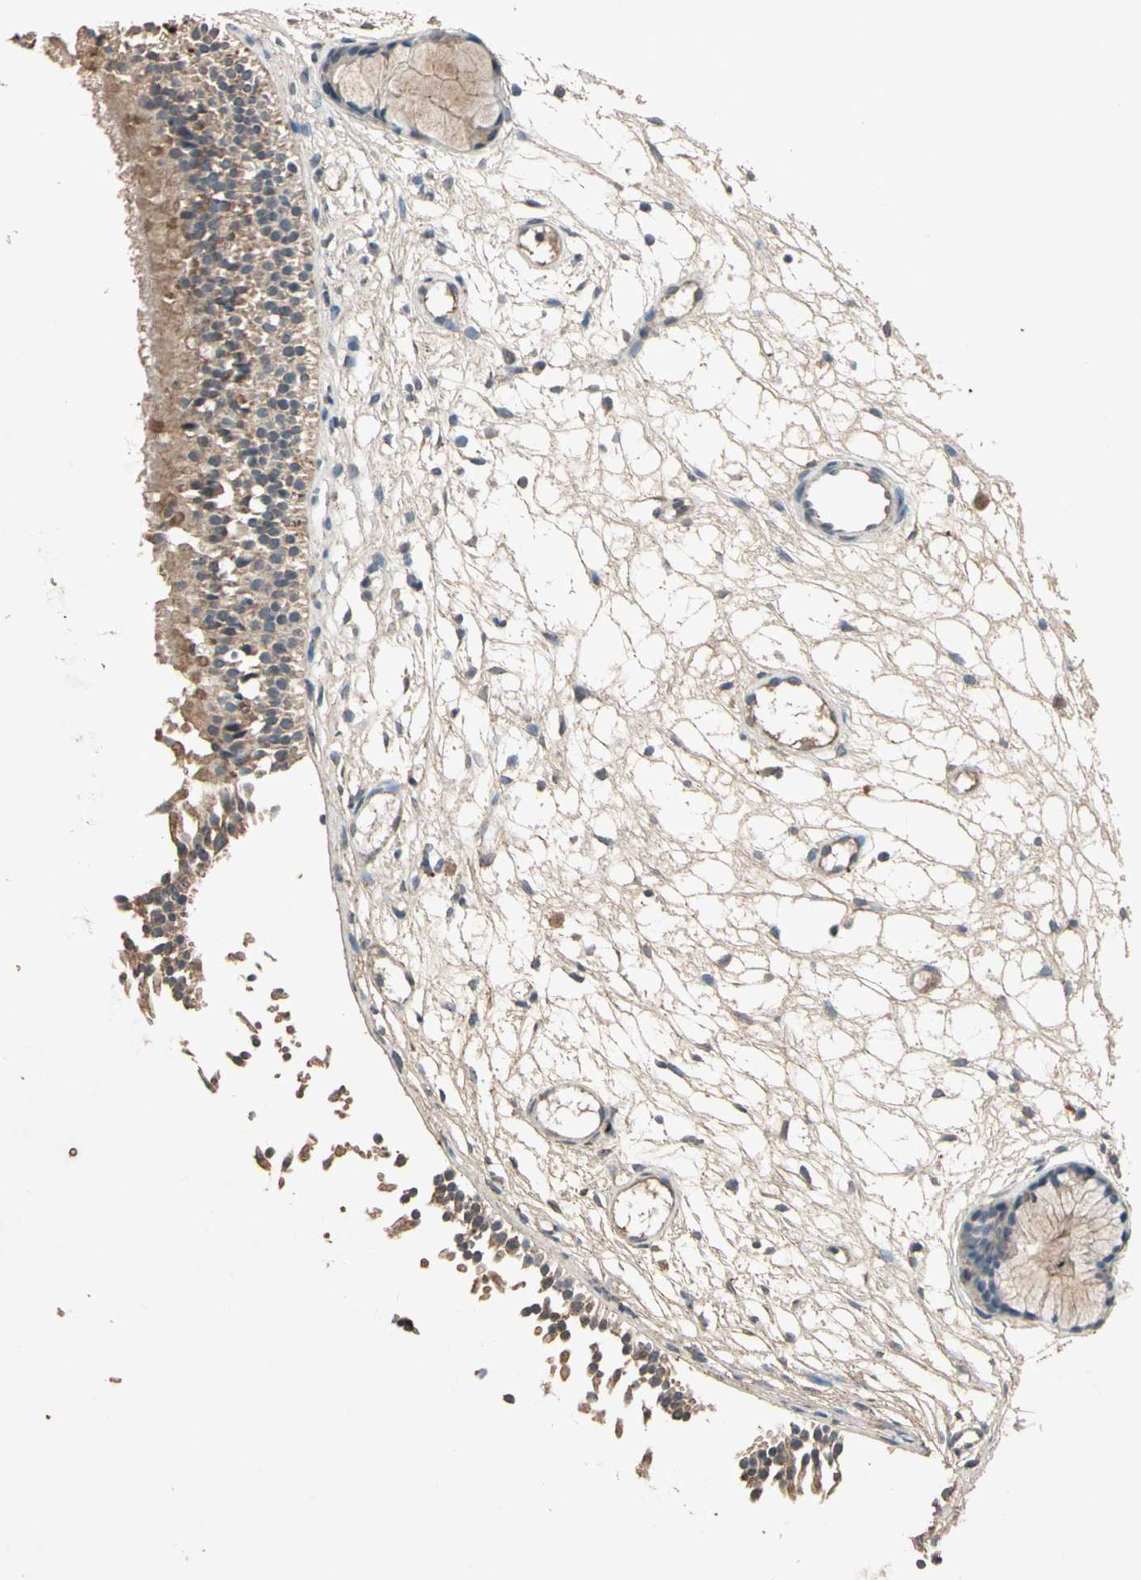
{"staining": {"intensity": "moderate", "quantity": ">75%", "location": "cytoplasmic/membranous"}, "tissue": "nasopharynx", "cell_type": "Respiratory epithelial cells", "image_type": "normal", "snomed": [{"axis": "morphology", "description": "Normal tissue, NOS"}, {"axis": "topography", "description": "Nasopharynx"}], "caption": "Moderate cytoplasmic/membranous staining for a protein is seen in about >75% of respiratory epithelial cells of unremarkable nasopharynx using immunohistochemistry (IHC).", "gene": "GPLD1", "patient": {"sex": "female", "age": 54}}